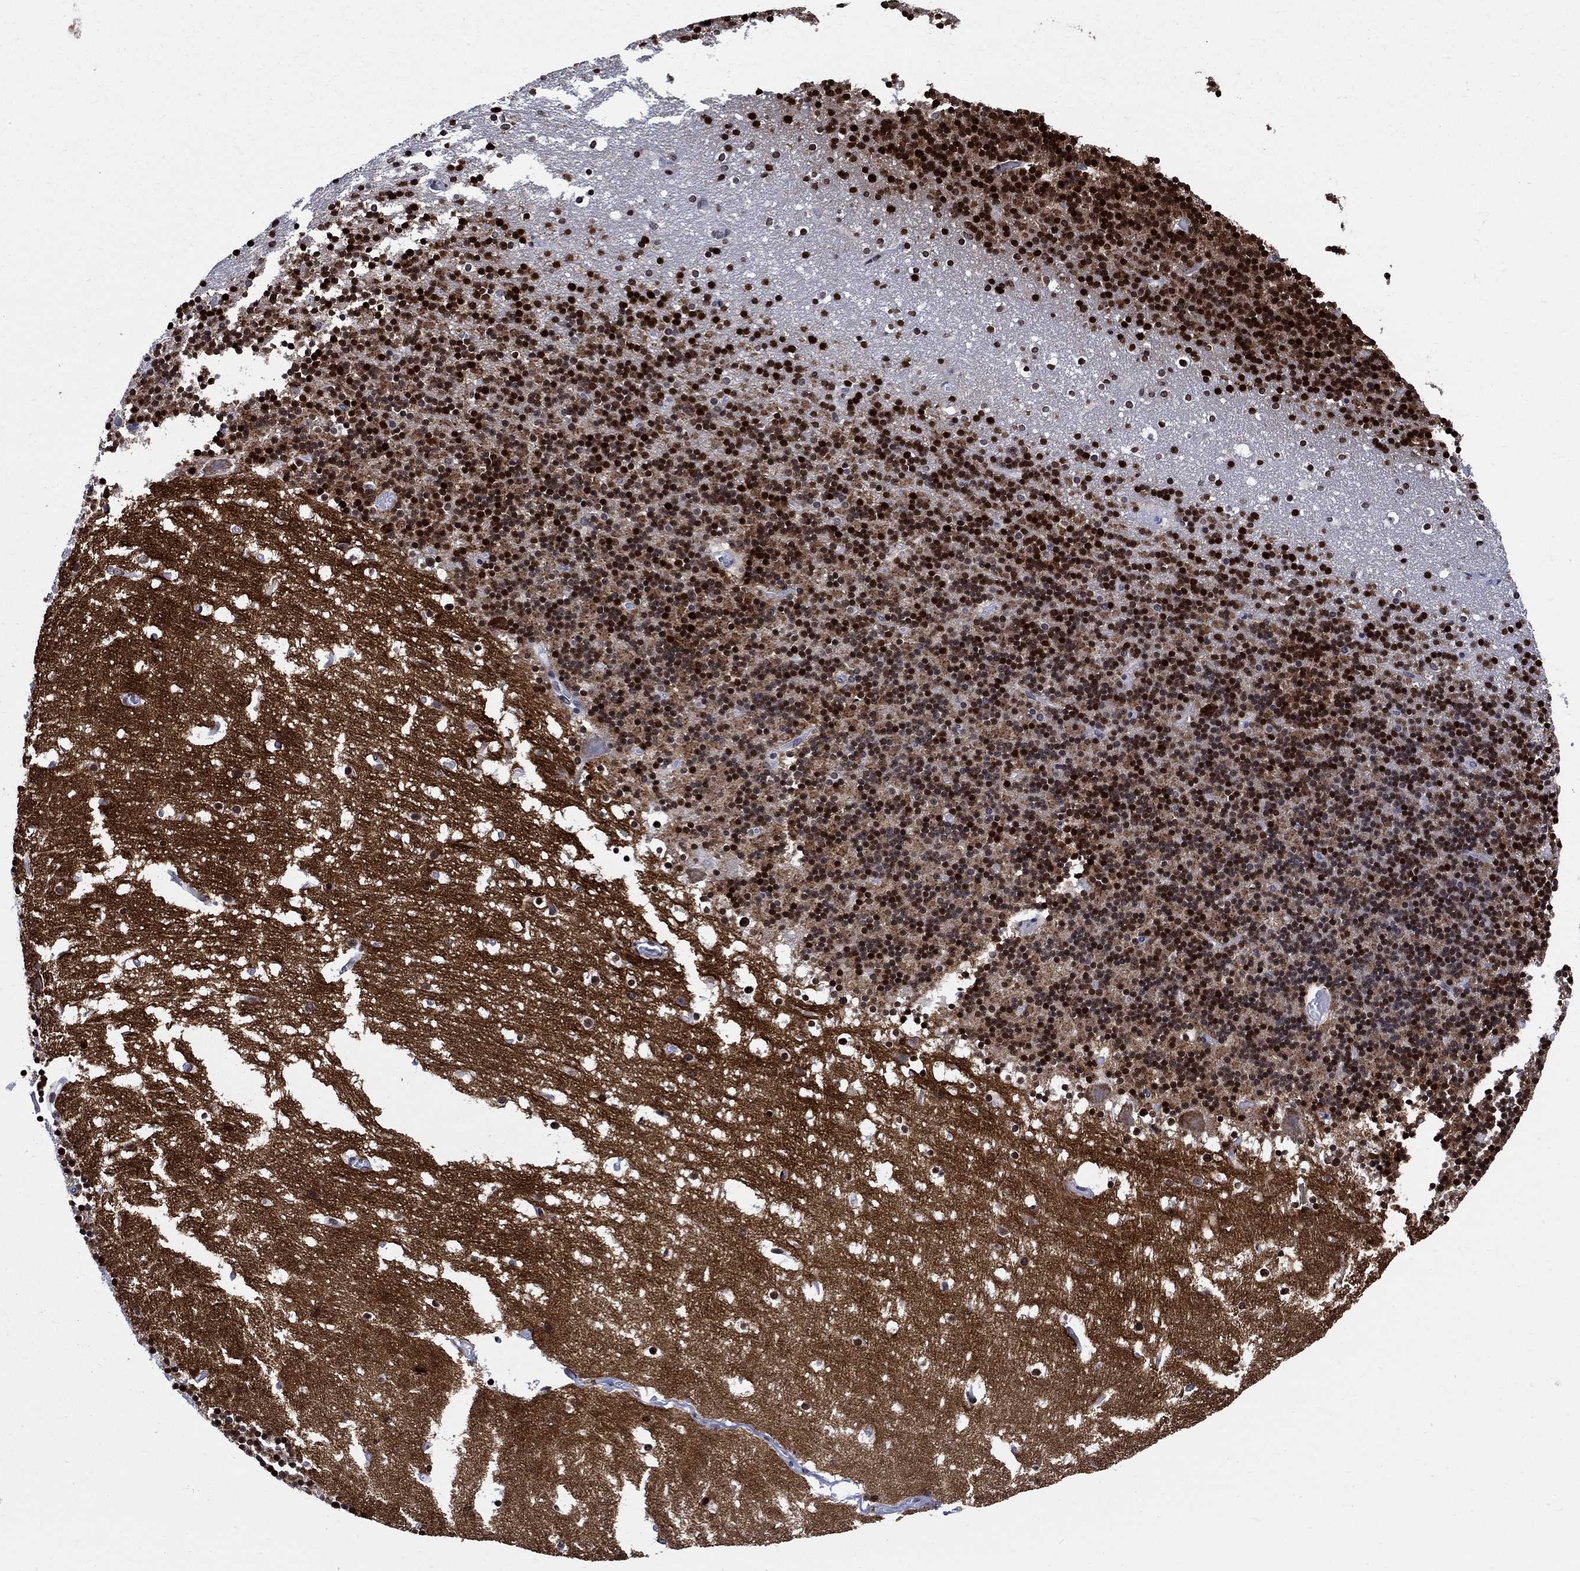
{"staining": {"intensity": "strong", "quantity": ">75%", "location": "cytoplasmic/membranous"}, "tissue": "cerebellum", "cell_type": "Cells in granular layer", "image_type": "normal", "snomed": [{"axis": "morphology", "description": "Normal tissue, NOS"}, {"axis": "topography", "description": "Cerebellum"}], "caption": "An IHC micrograph of unremarkable tissue is shown. Protein staining in brown labels strong cytoplasmic/membranous positivity in cerebellum within cells in granular layer. (DAB (3,3'-diaminobenzidine) = brown stain, brightfield microscopy at high magnification).", "gene": "CPLX1", "patient": {"sex": "male", "age": 37}}